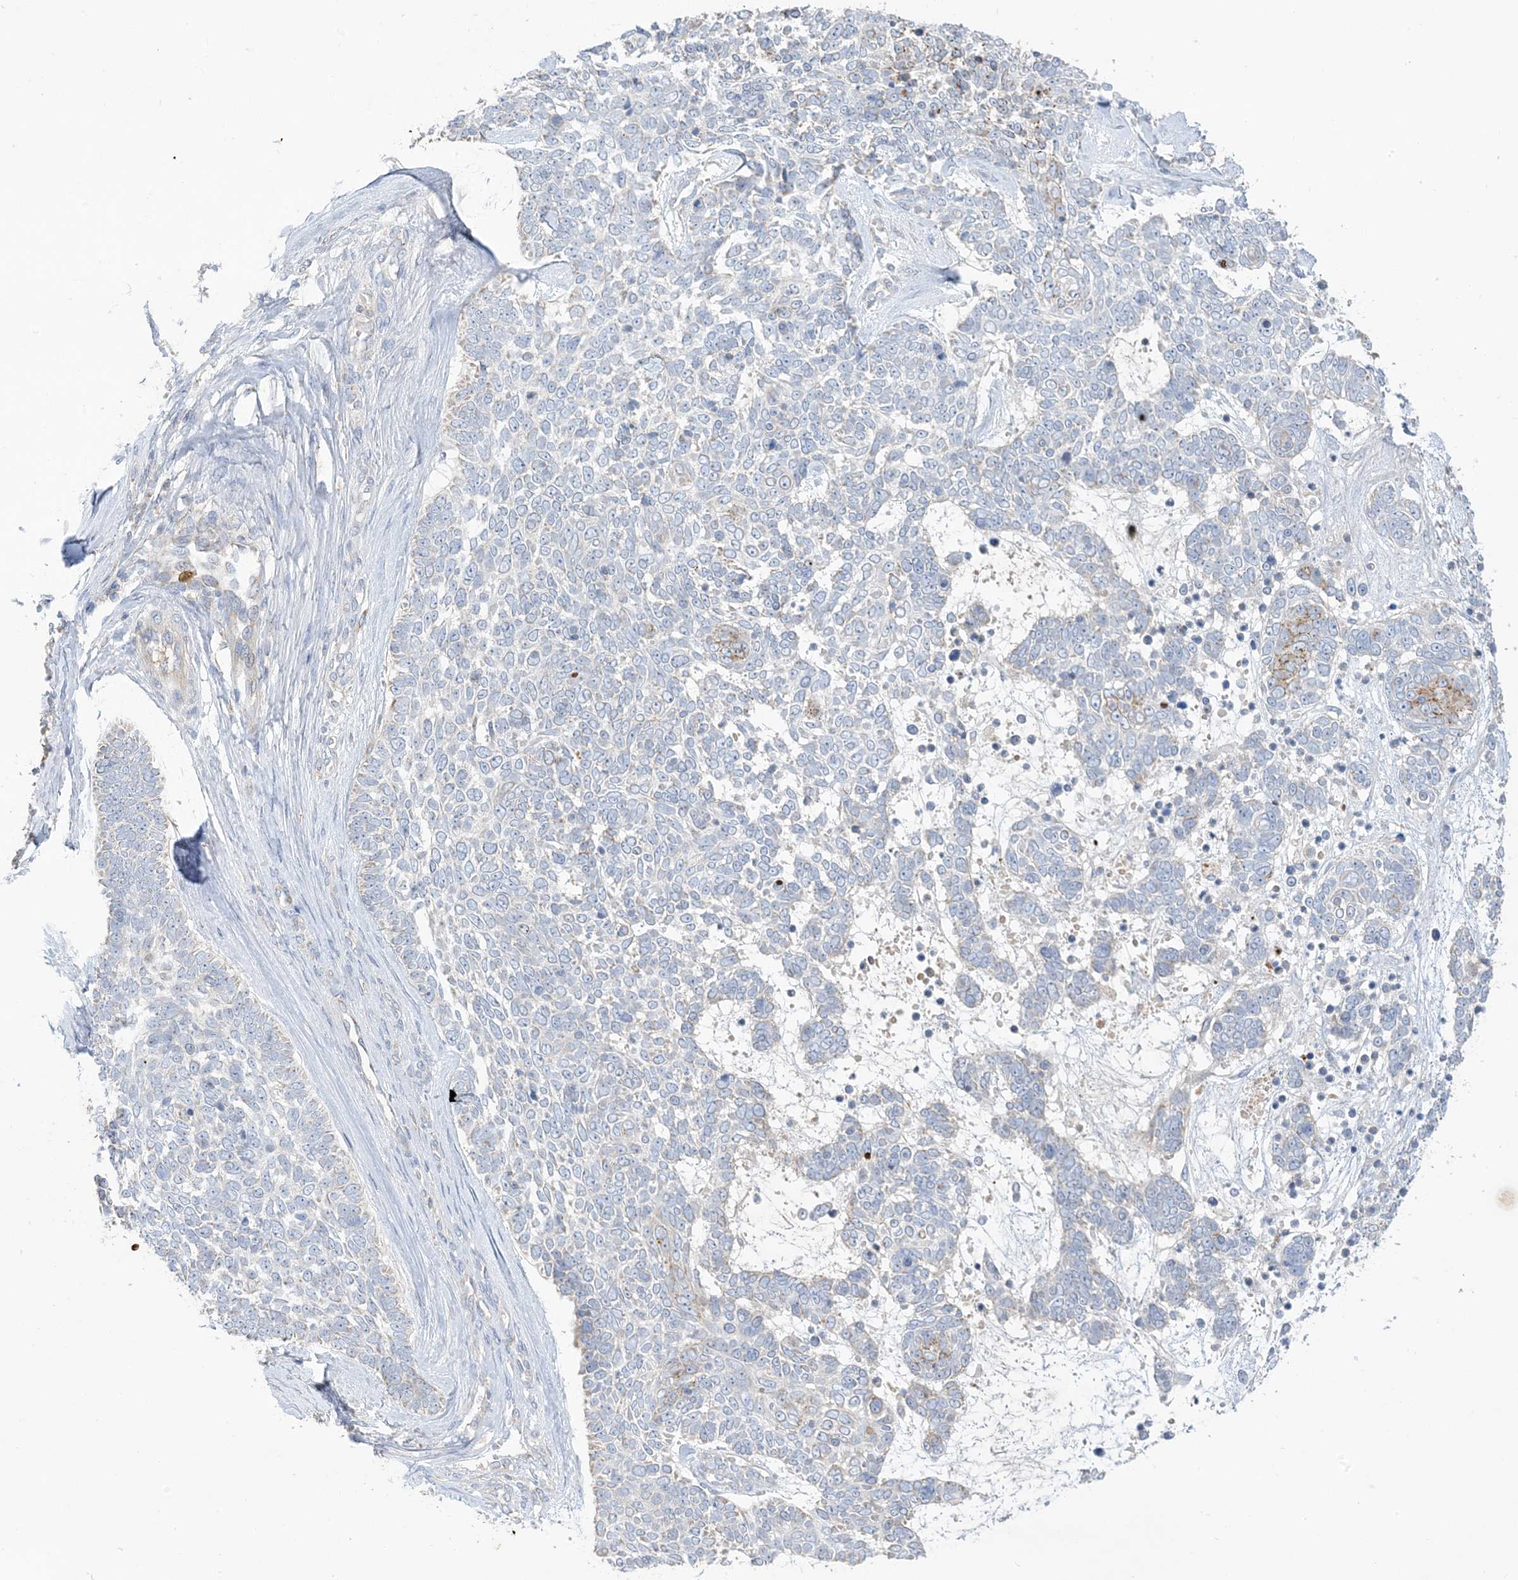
{"staining": {"intensity": "negative", "quantity": "none", "location": "none"}, "tissue": "skin cancer", "cell_type": "Tumor cells", "image_type": "cancer", "snomed": [{"axis": "morphology", "description": "Basal cell carcinoma"}, {"axis": "topography", "description": "Skin"}], "caption": "High power microscopy image of an IHC photomicrograph of basal cell carcinoma (skin), revealing no significant expression in tumor cells. (DAB immunohistochemistry (IHC), high magnification).", "gene": "DPP9", "patient": {"sex": "female", "age": 81}}